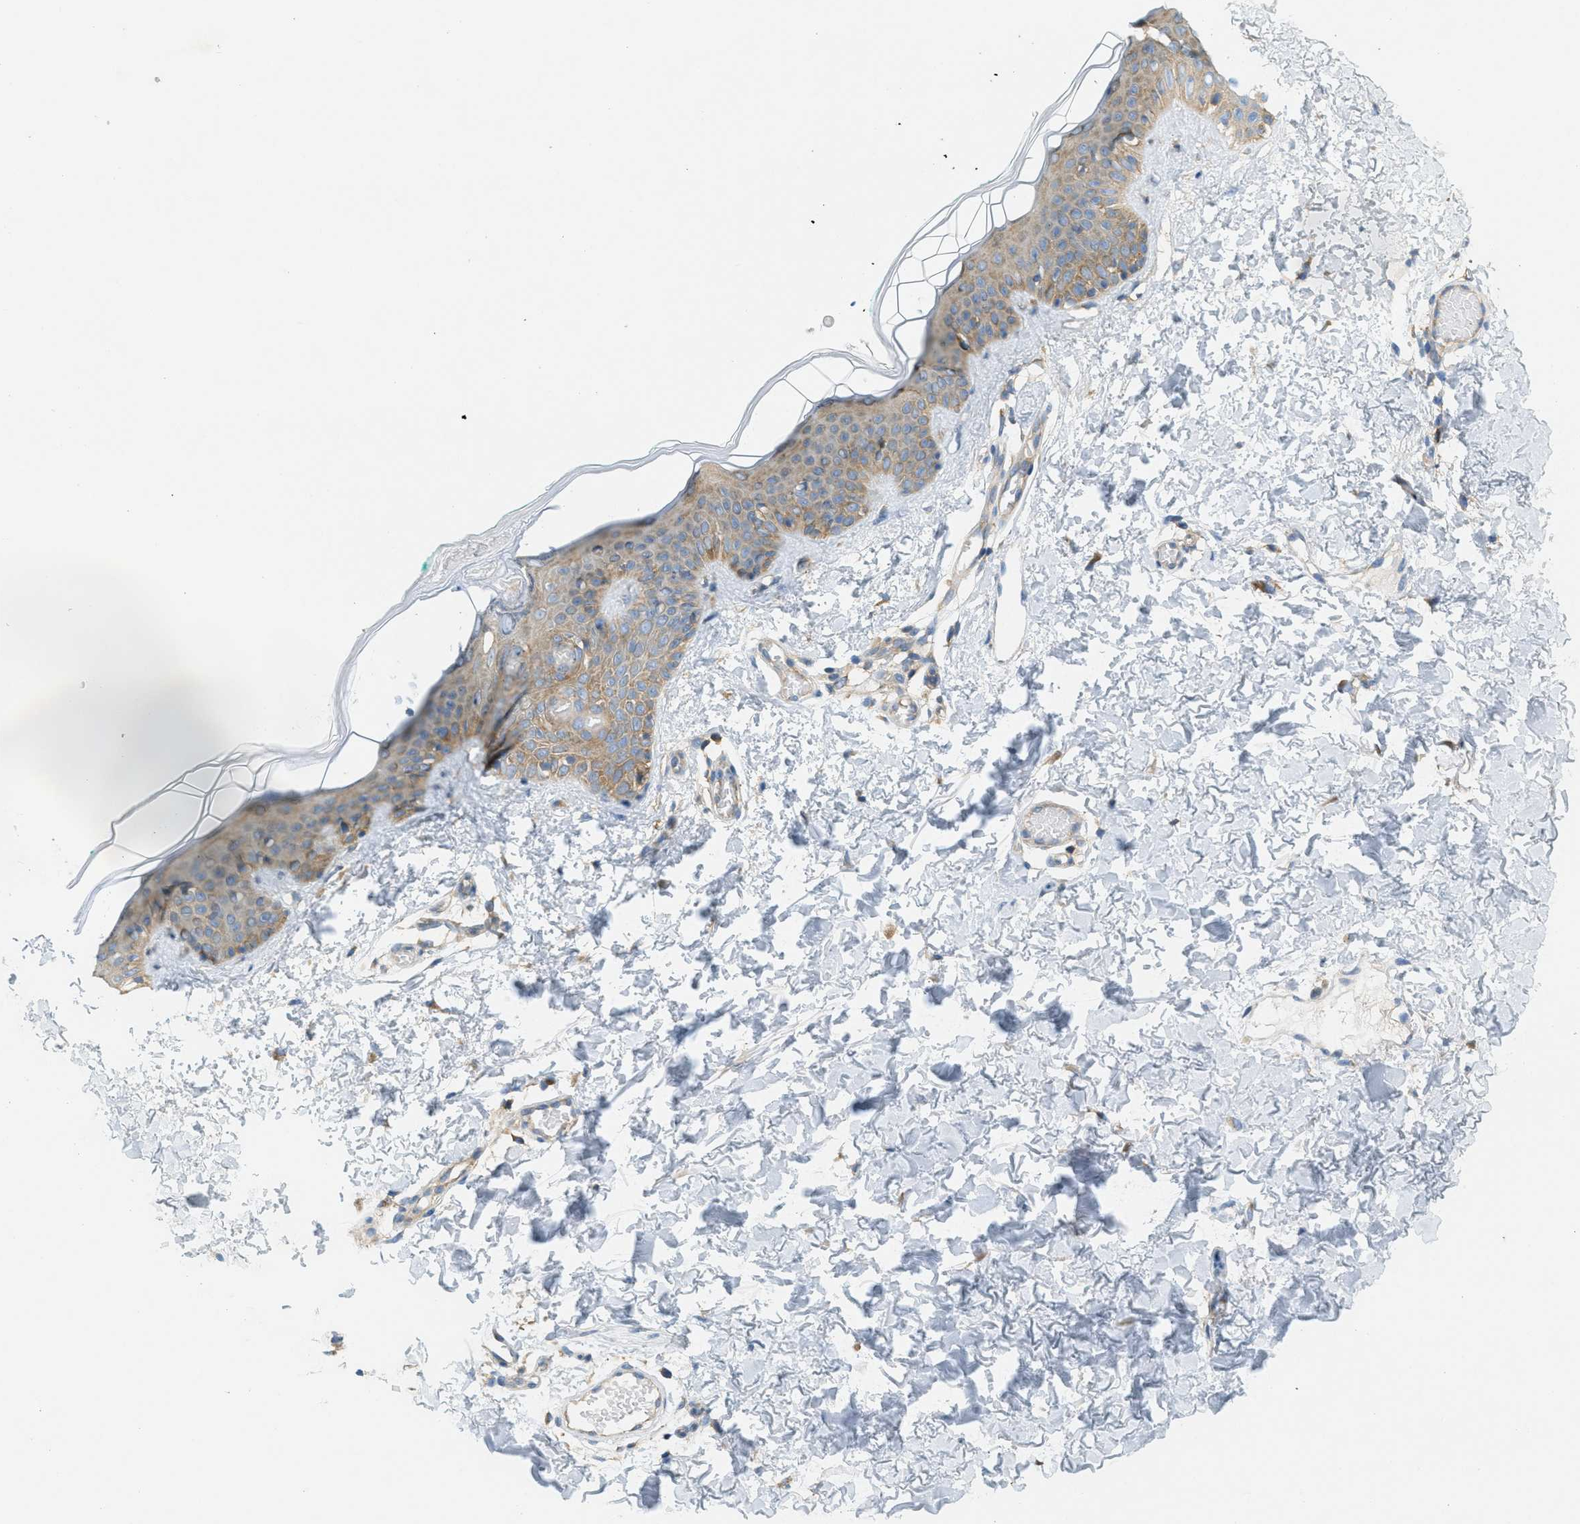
{"staining": {"intensity": "weak", "quantity": ">75%", "location": "cytoplasmic/membranous"}, "tissue": "skin", "cell_type": "Fibroblasts", "image_type": "normal", "snomed": [{"axis": "morphology", "description": "Normal tissue, NOS"}, {"axis": "topography", "description": "Skin"}], "caption": "Approximately >75% of fibroblasts in benign skin exhibit weak cytoplasmic/membranous protein expression as visualized by brown immunohistochemical staining.", "gene": "ABCF1", "patient": {"sex": "male", "age": 30}}